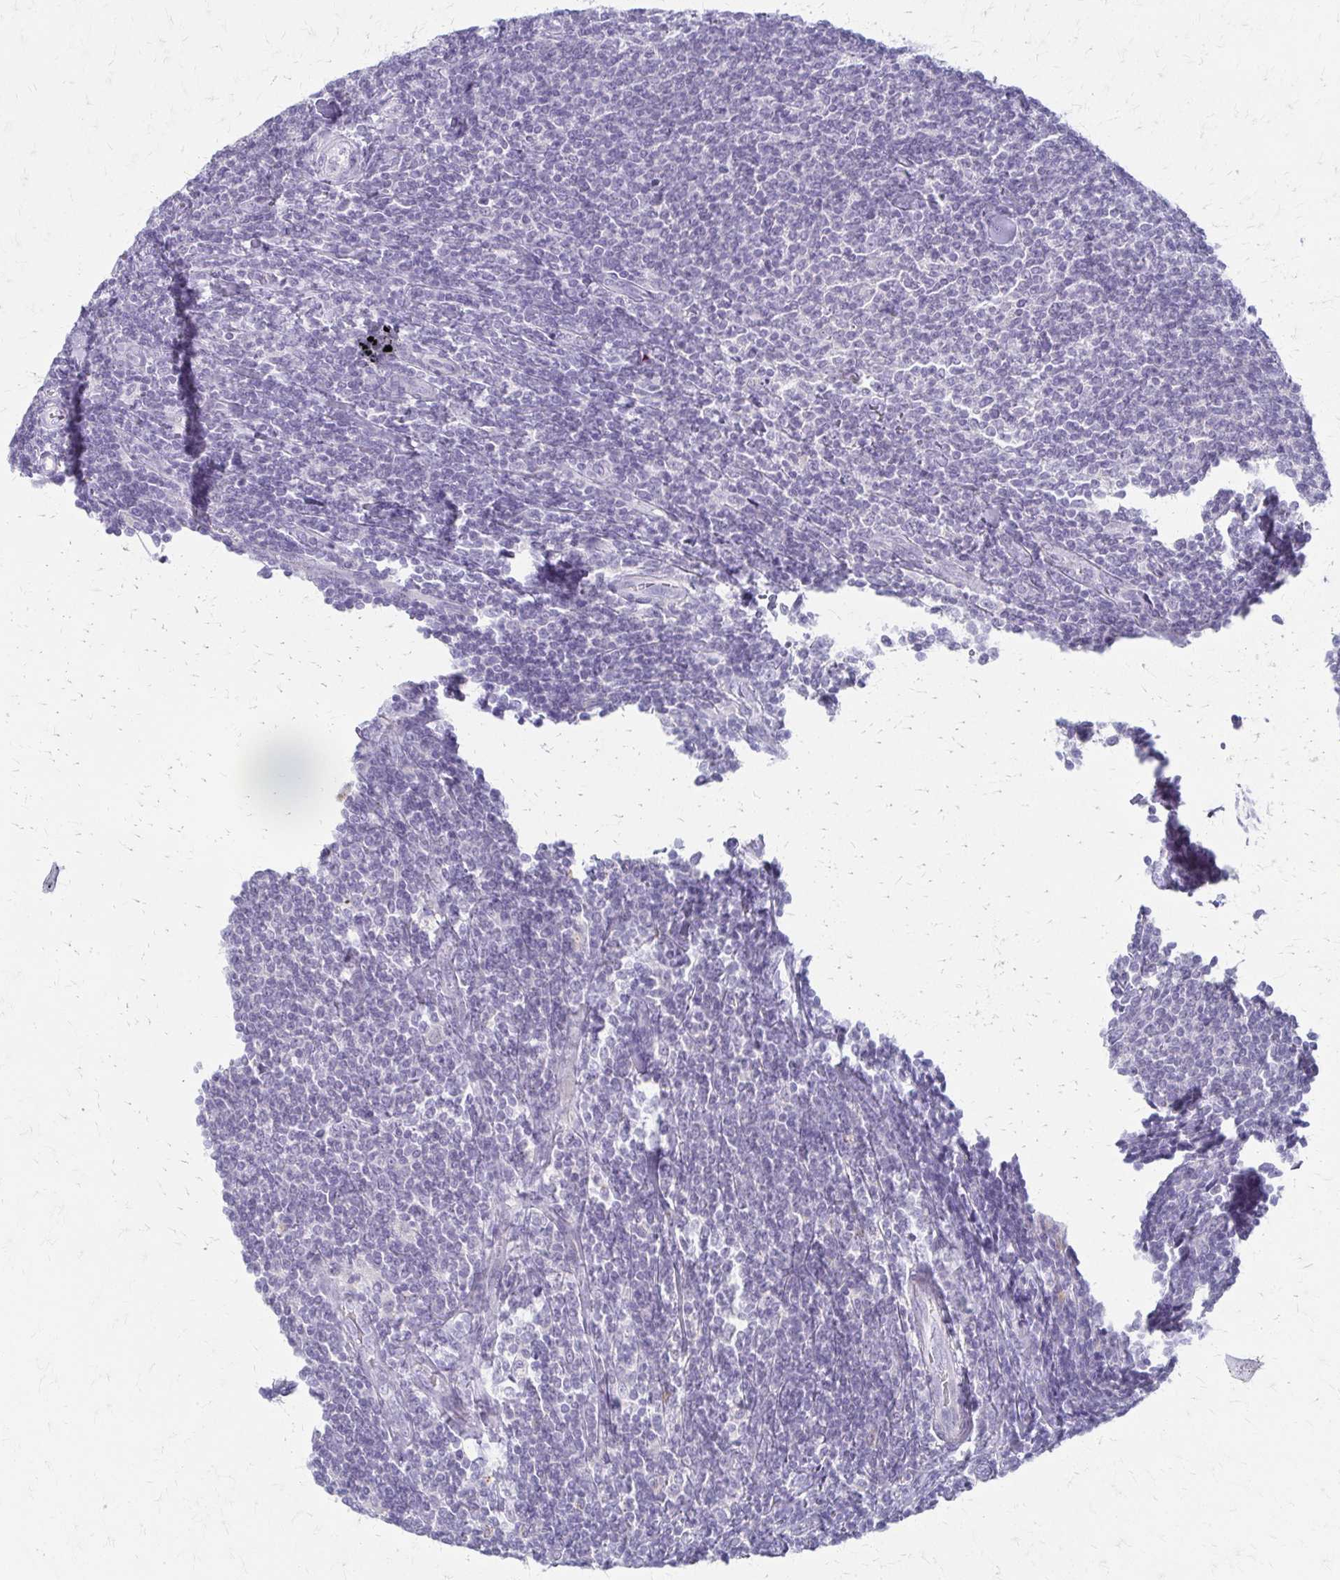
{"staining": {"intensity": "negative", "quantity": "none", "location": "none"}, "tissue": "lymphoma", "cell_type": "Tumor cells", "image_type": "cancer", "snomed": [{"axis": "morphology", "description": "Malignant lymphoma, non-Hodgkin's type, Low grade"}, {"axis": "topography", "description": "Lymph node"}], "caption": "This is an immunohistochemistry (IHC) micrograph of human low-grade malignant lymphoma, non-Hodgkin's type. There is no expression in tumor cells.", "gene": "ACP5", "patient": {"sex": "male", "age": 52}}